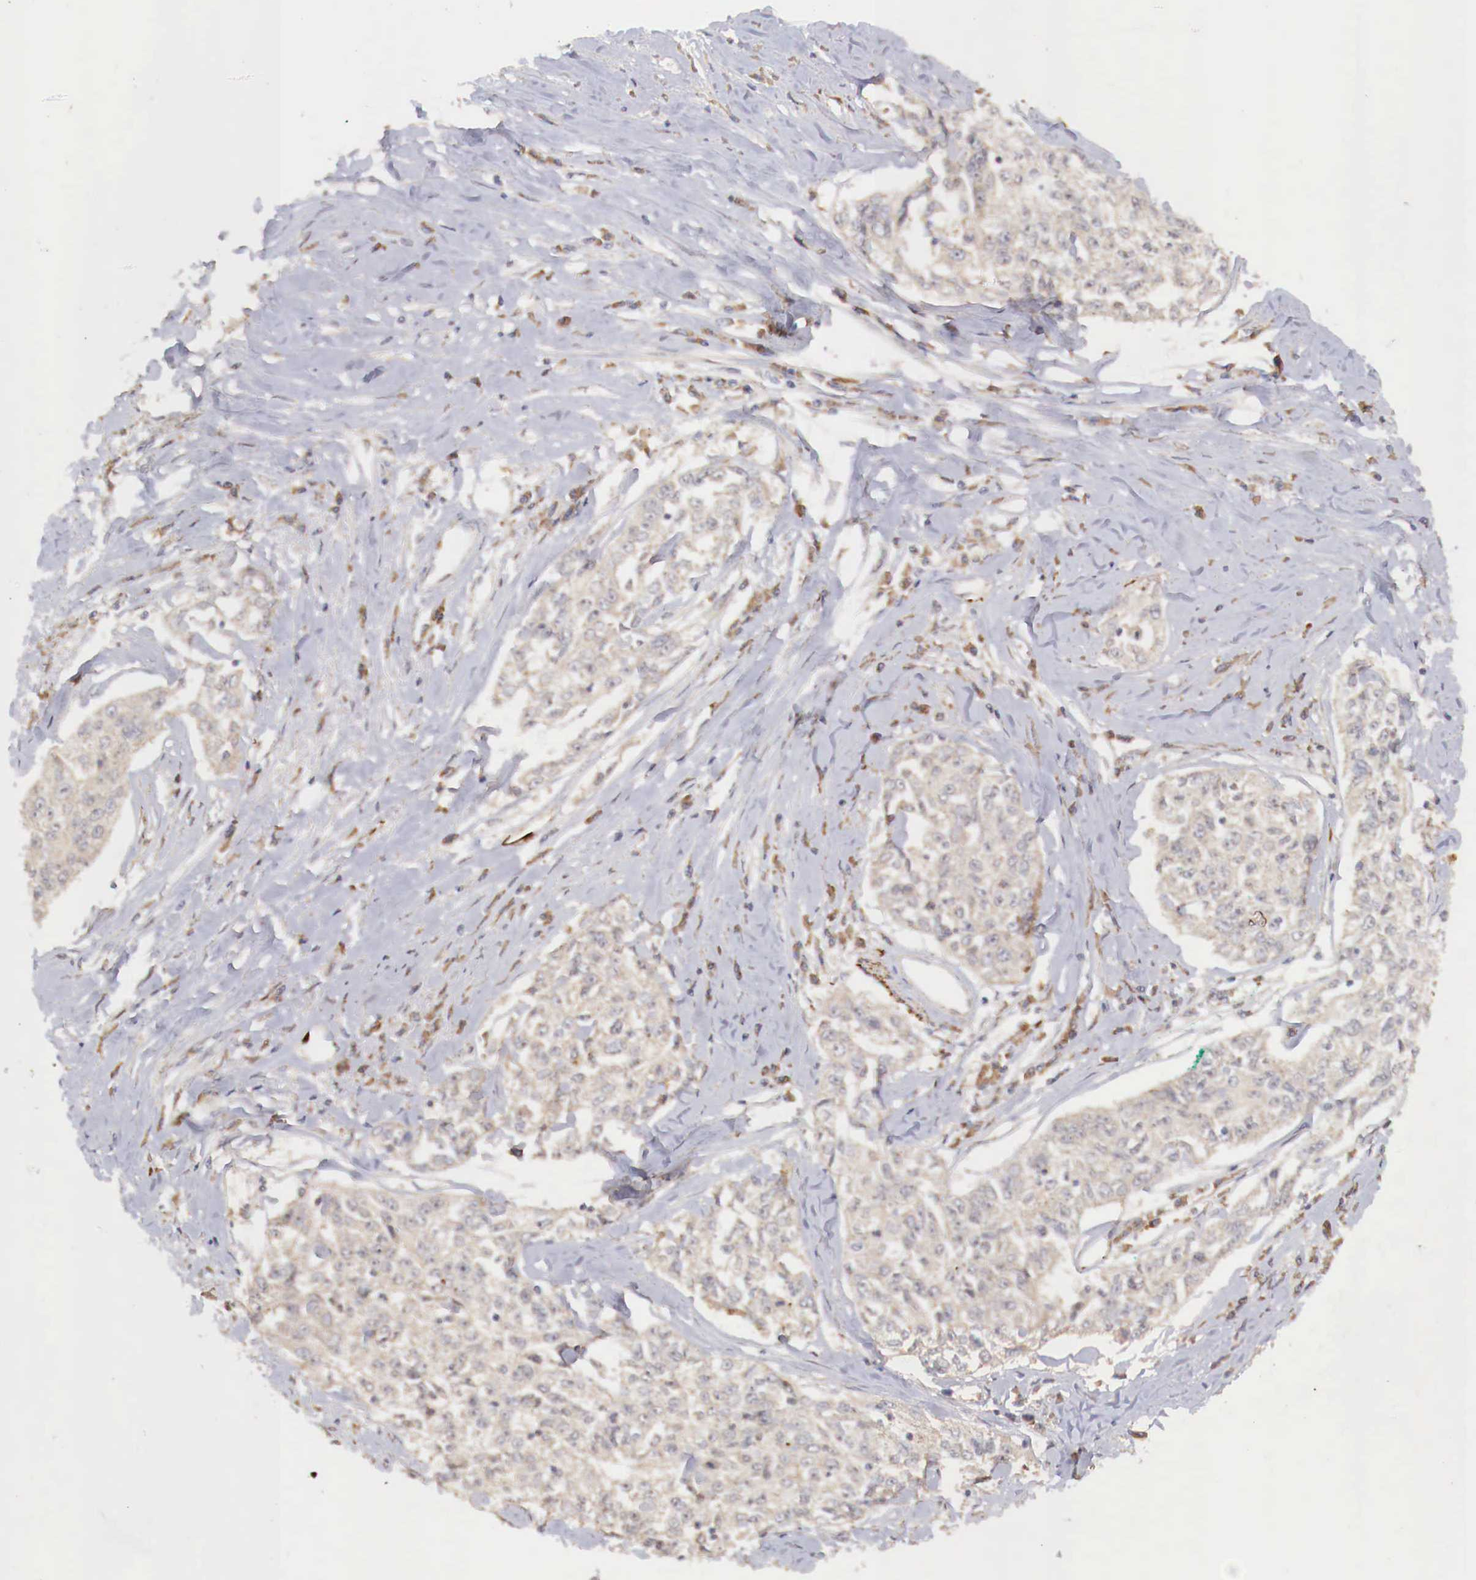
{"staining": {"intensity": "negative", "quantity": "none", "location": "none"}, "tissue": "cervical cancer", "cell_type": "Tumor cells", "image_type": "cancer", "snomed": [{"axis": "morphology", "description": "Squamous cell carcinoma, NOS"}, {"axis": "topography", "description": "Cervix"}], "caption": "This is an immunohistochemistry (IHC) micrograph of human cervical cancer (squamous cell carcinoma). There is no expression in tumor cells.", "gene": "WT1", "patient": {"sex": "female", "age": 57}}